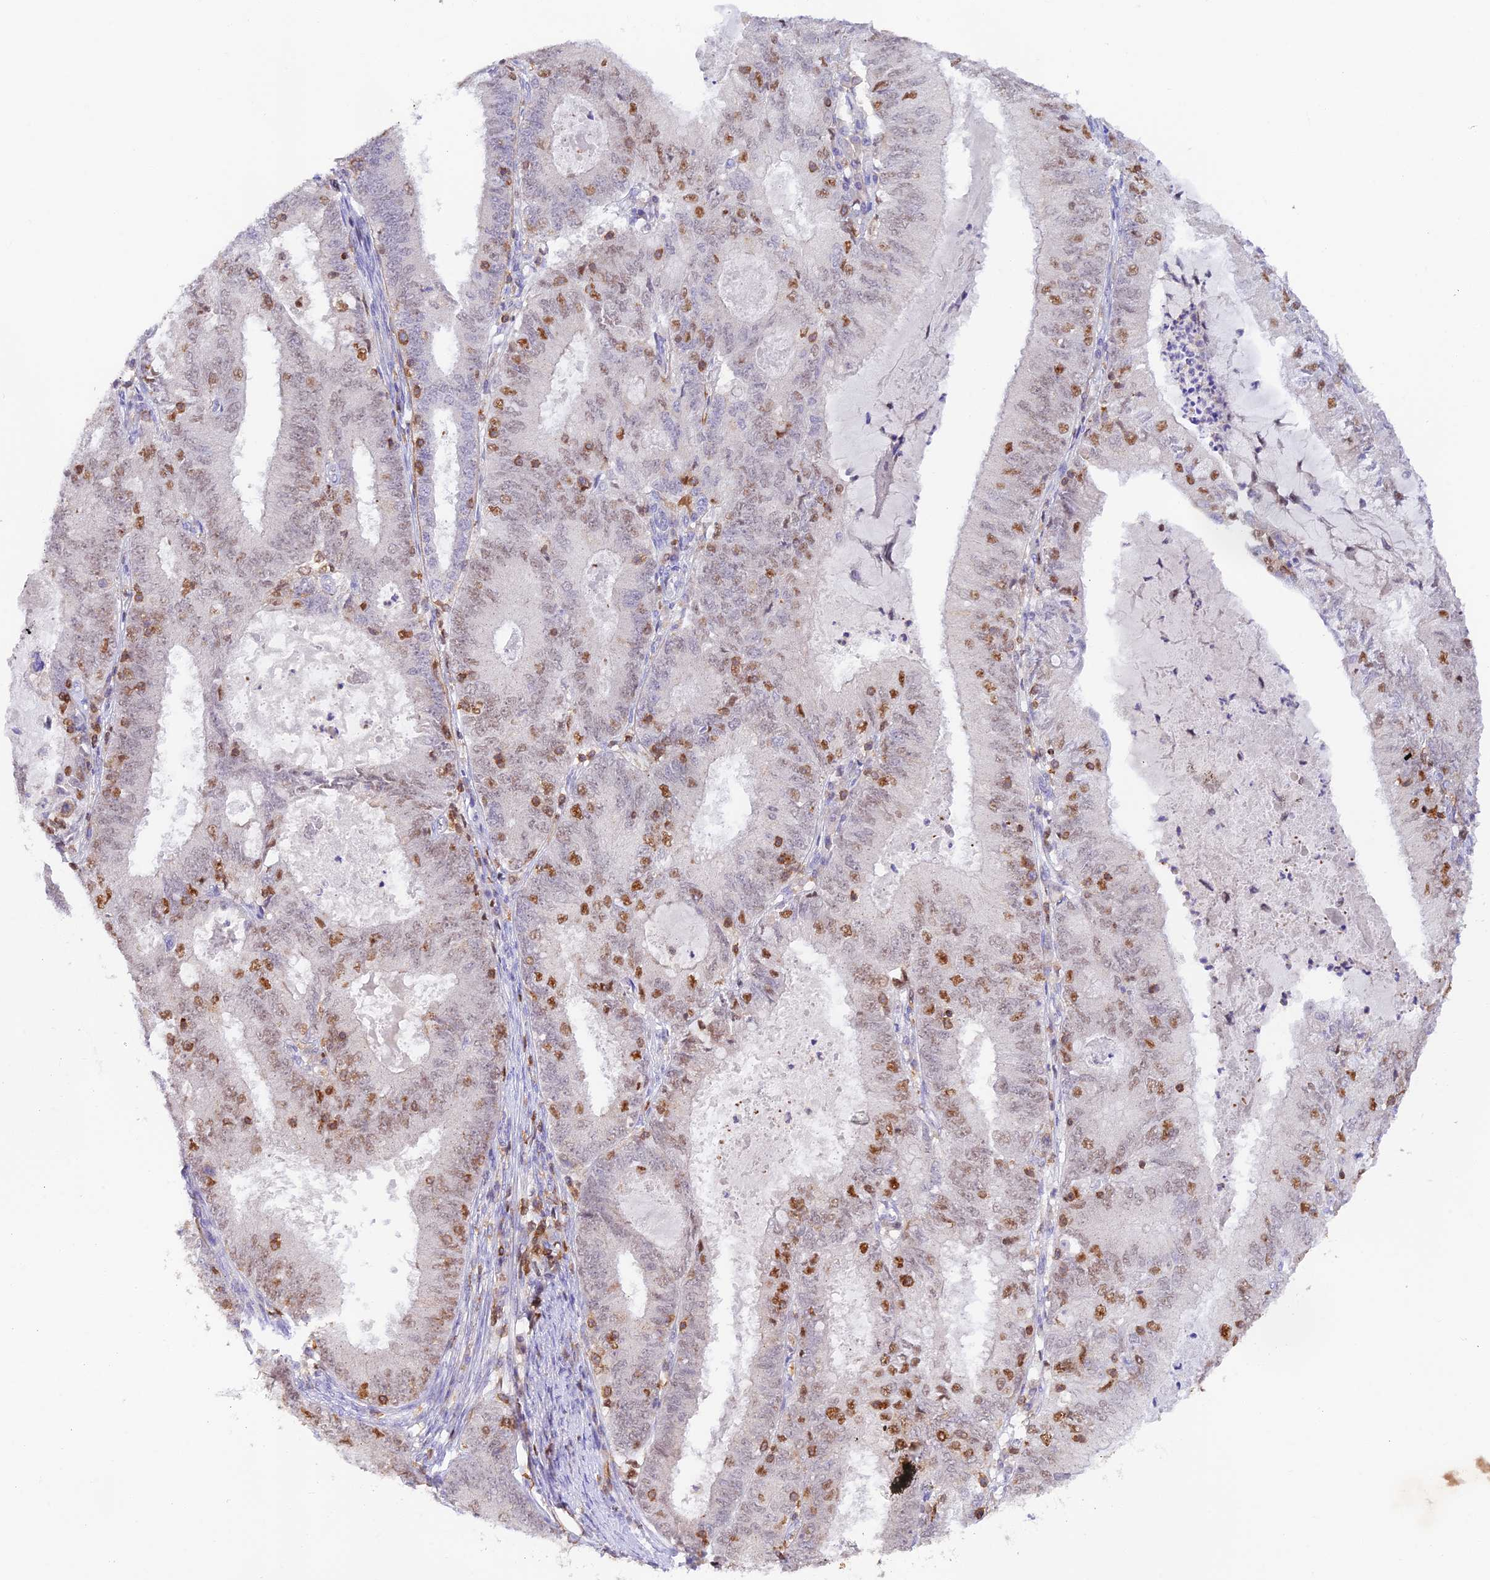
{"staining": {"intensity": "moderate", "quantity": "<25%", "location": "nuclear"}, "tissue": "endometrial cancer", "cell_type": "Tumor cells", "image_type": "cancer", "snomed": [{"axis": "morphology", "description": "Adenocarcinoma, NOS"}, {"axis": "topography", "description": "Endometrium"}], "caption": "A micrograph of endometrial cancer stained for a protein reveals moderate nuclear brown staining in tumor cells. (DAB (3,3'-diaminobenzidine) IHC, brown staining for protein, blue staining for nuclei).", "gene": "DENND1C", "patient": {"sex": "female", "age": 57}}